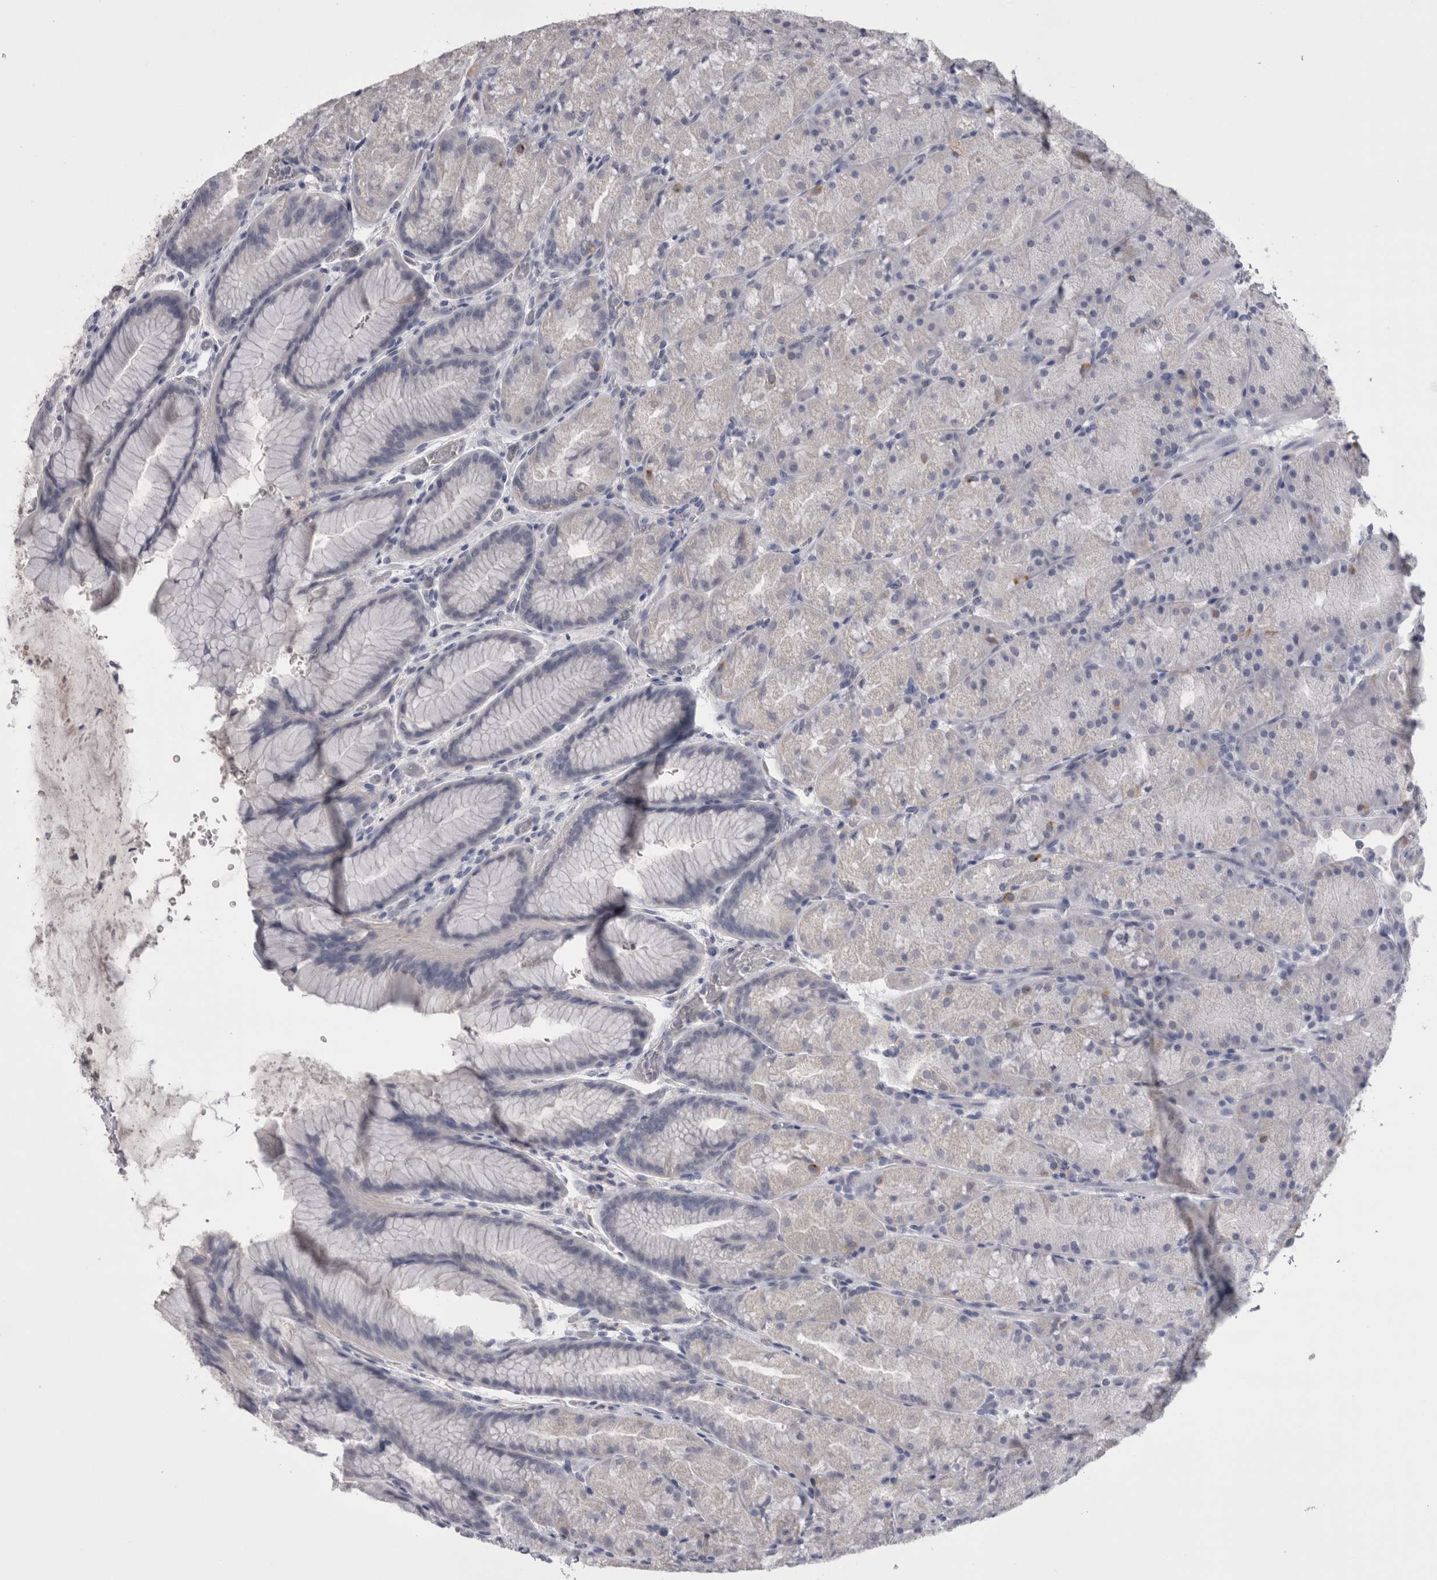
{"staining": {"intensity": "negative", "quantity": "none", "location": "none"}, "tissue": "stomach", "cell_type": "Glandular cells", "image_type": "normal", "snomed": [{"axis": "morphology", "description": "Normal tissue, NOS"}, {"axis": "topography", "description": "Stomach, upper"}, {"axis": "topography", "description": "Stomach"}], "caption": "This is a micrograph of IHC staining of benign stomach, which shows no positivity in glandular cells.", "gene": "CDHR5", "patient": {"sex": "male", "age": 48}}